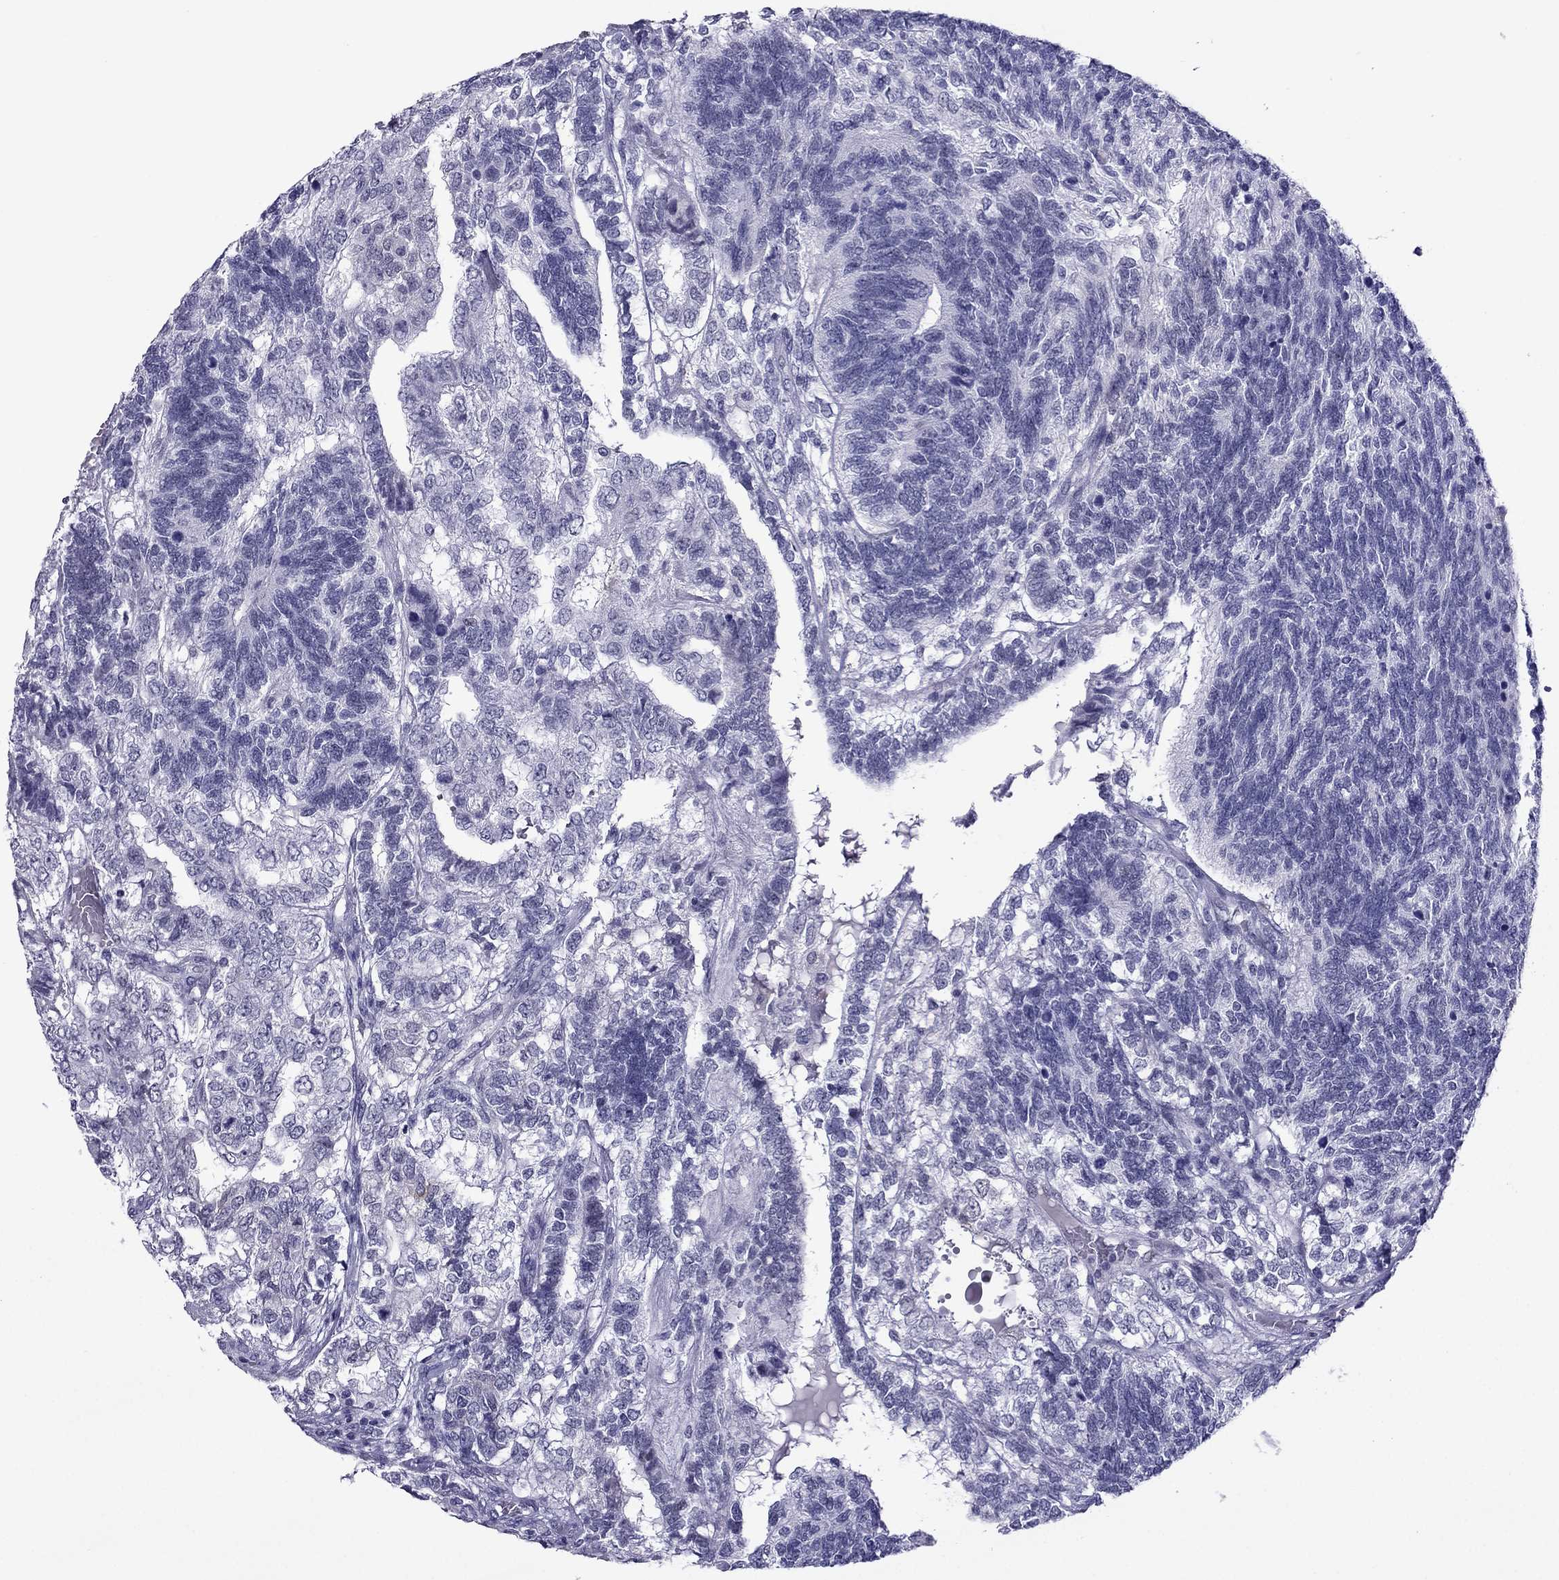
{"staining": {"intensity": "negative", "quantity": "none", "location": "none"}, "tissue": "testis cancer", "cell_type": "Tumor cells", "image_type": "cancer", "snomed": [{"axis": "morphology", "description": "Seminoma, NOS"}, {"axis": "morphology", "description": "Carcinoma, Embryonal, NOS"}, {"axis": "topography", "description": "Testis"}], "caption": "This histopathology image is of testis cancer (embryonal carcinoma) stained with immunohistochemistry to label a protein in brown with the nuclei are counter-stained blue. There is no positivity in tumor cells.", "gene": "MYLK3", "patient": {"sex": "male", "age": 41}}